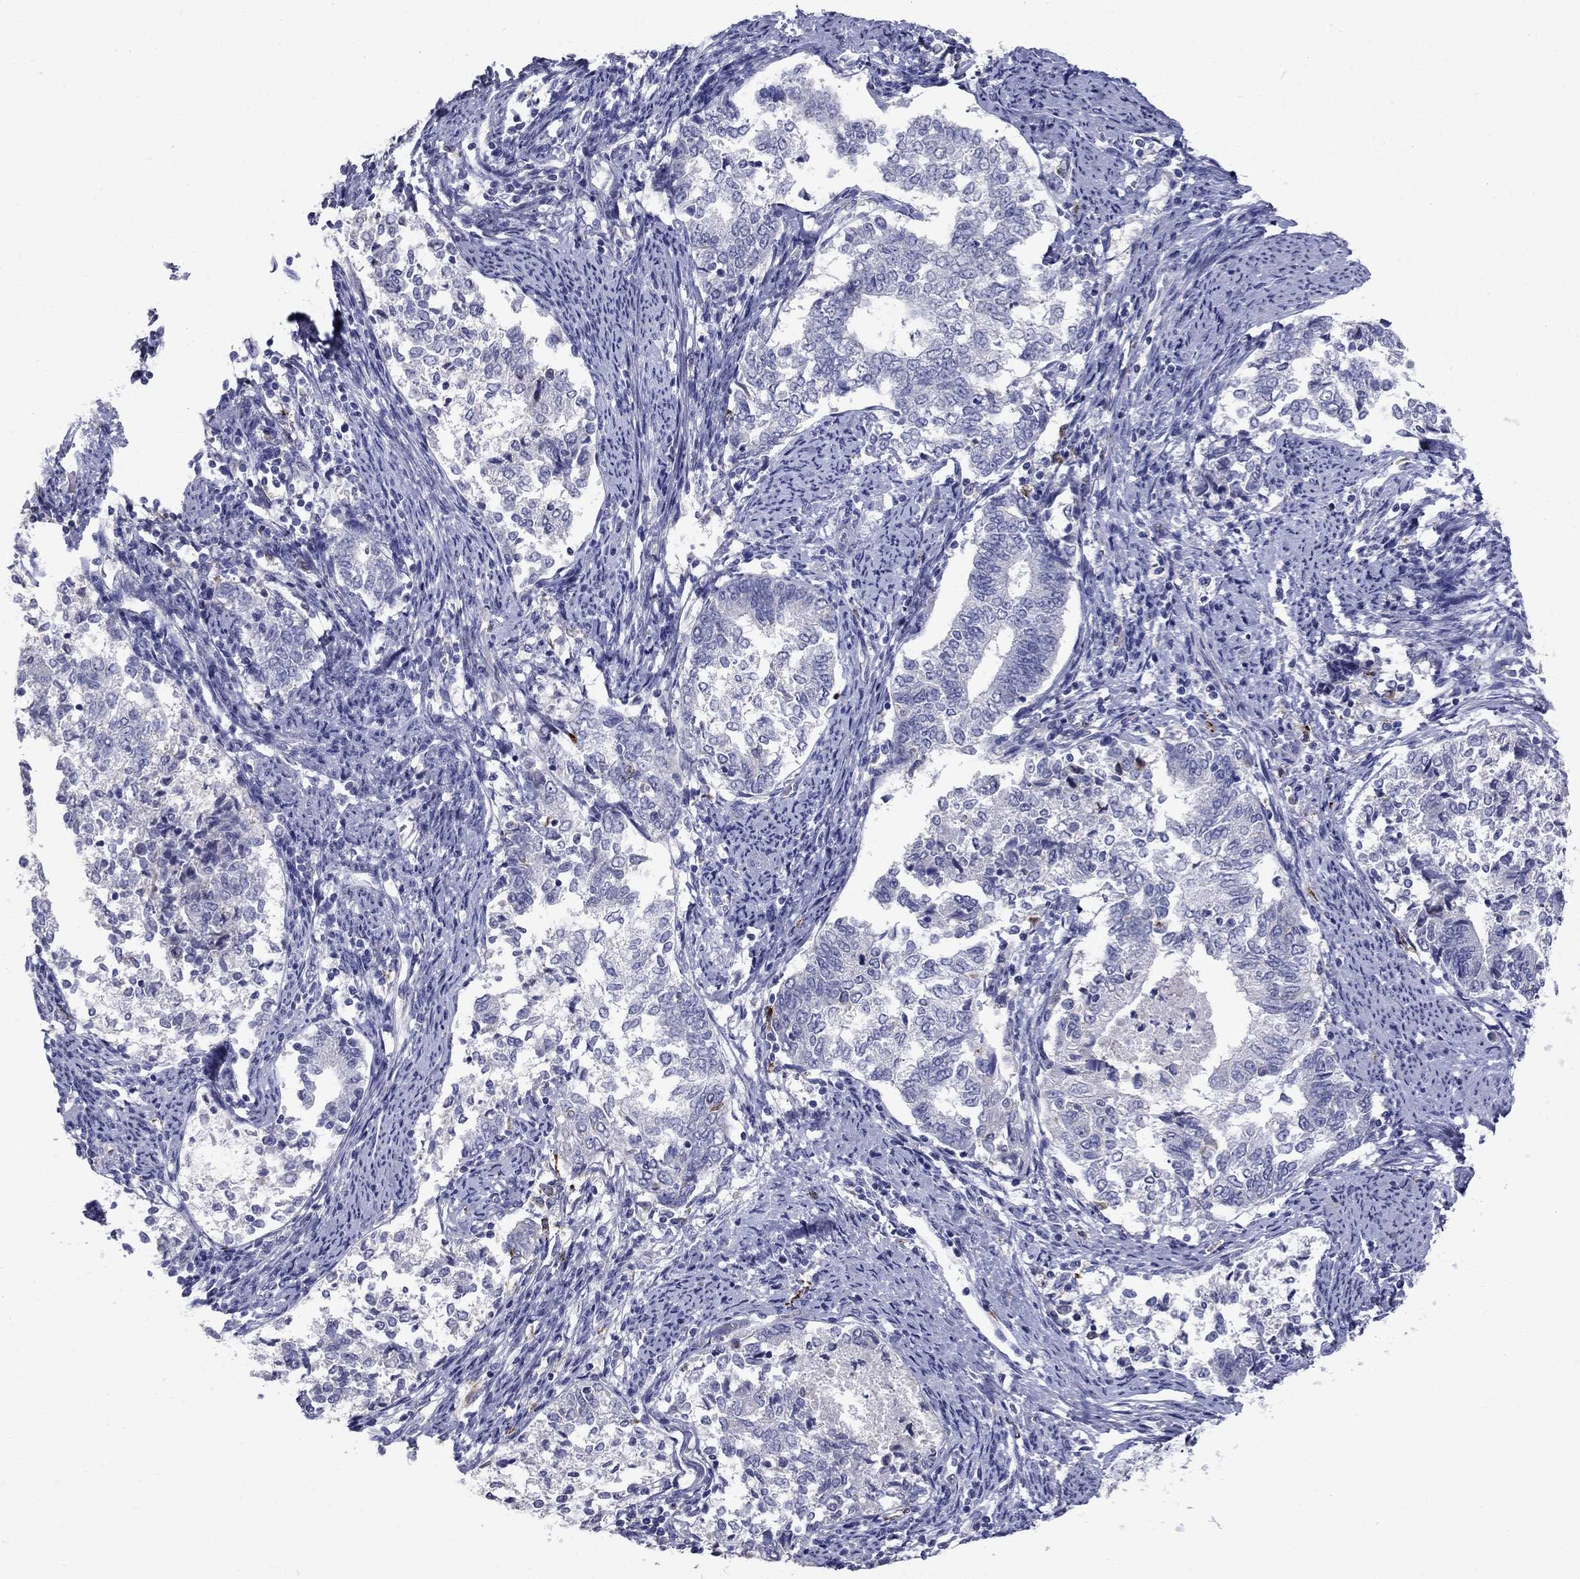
{"staining": {"intensity": "negative", "quantity": "none", "location": "none"}, "tissue": "endometrial cancer", "cell_type": "Tumor cells", "image_type": "cancer", "snomed": [{"axis": "morphology", "description": "Adenocarcinoma, NOS"}, {"axis": "topography", "description": "Endometrium"}], "caption": "The histopathology image shows no staining of tumor cells in endometrial adenocarcinoma.", "gene": "TP53TG5", "patient": {"sex": "female", "age": 65}}